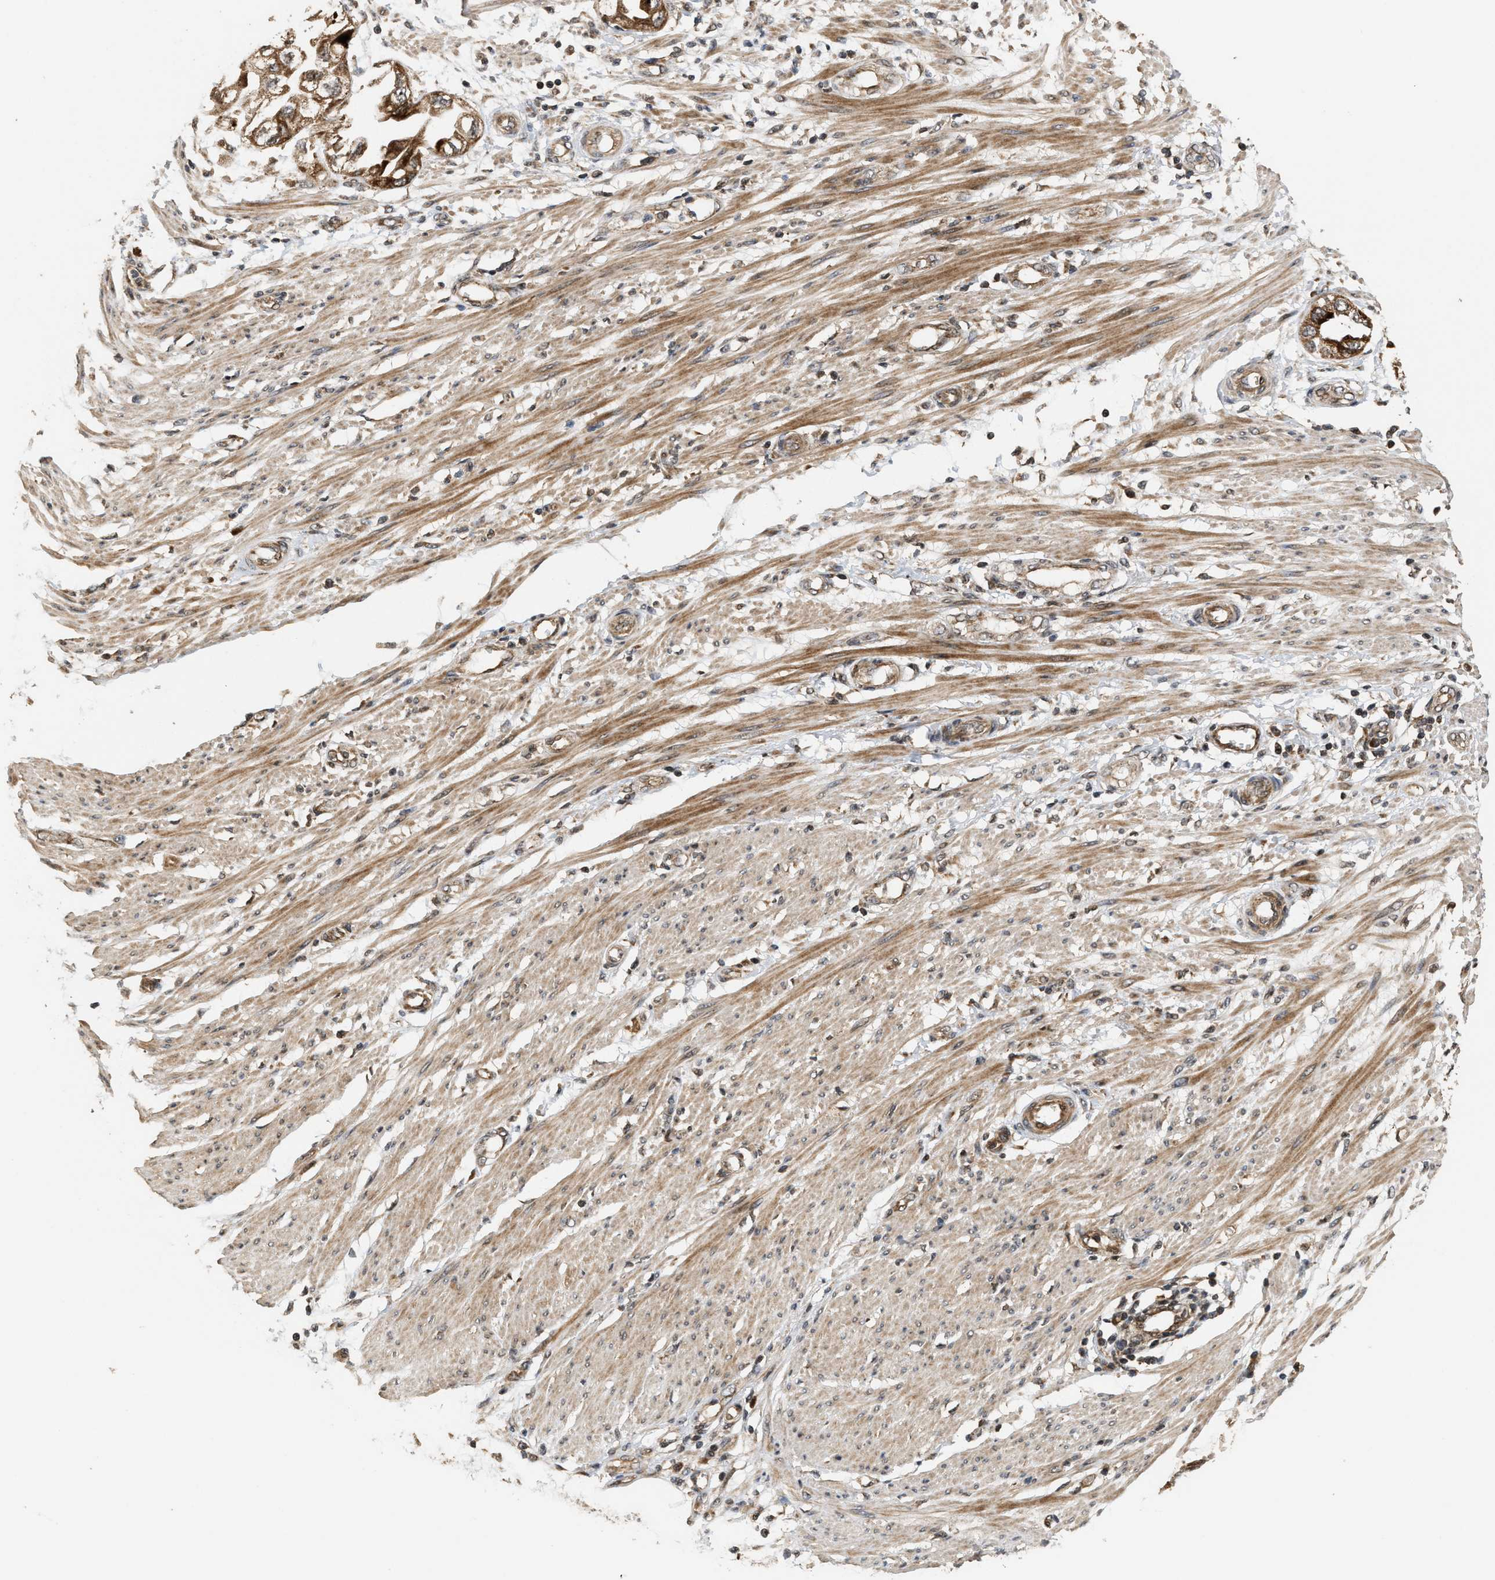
{"staining": {"intensity": "strong", "quantity": ">75%", "location": "cytoplasmic/membranous"}, "tissue": "endometrial cancer", "cell_type": "Tumor cells", "image_type": "cancer", "snomed": [{"axis": "morphology", "description": "Adenocarcinoma, NOS"}, {"axis": "topography", "description": "Endometrium"}], "caption": "Human endometrial cancer (adenocarcinoma) stained for a protein (brown) exhibits strong cytoplasmic/membranous positive expression in about >75% of tumor cells.", "gene": "ELP2", "patient": {"sex": "female", "age": 67}}